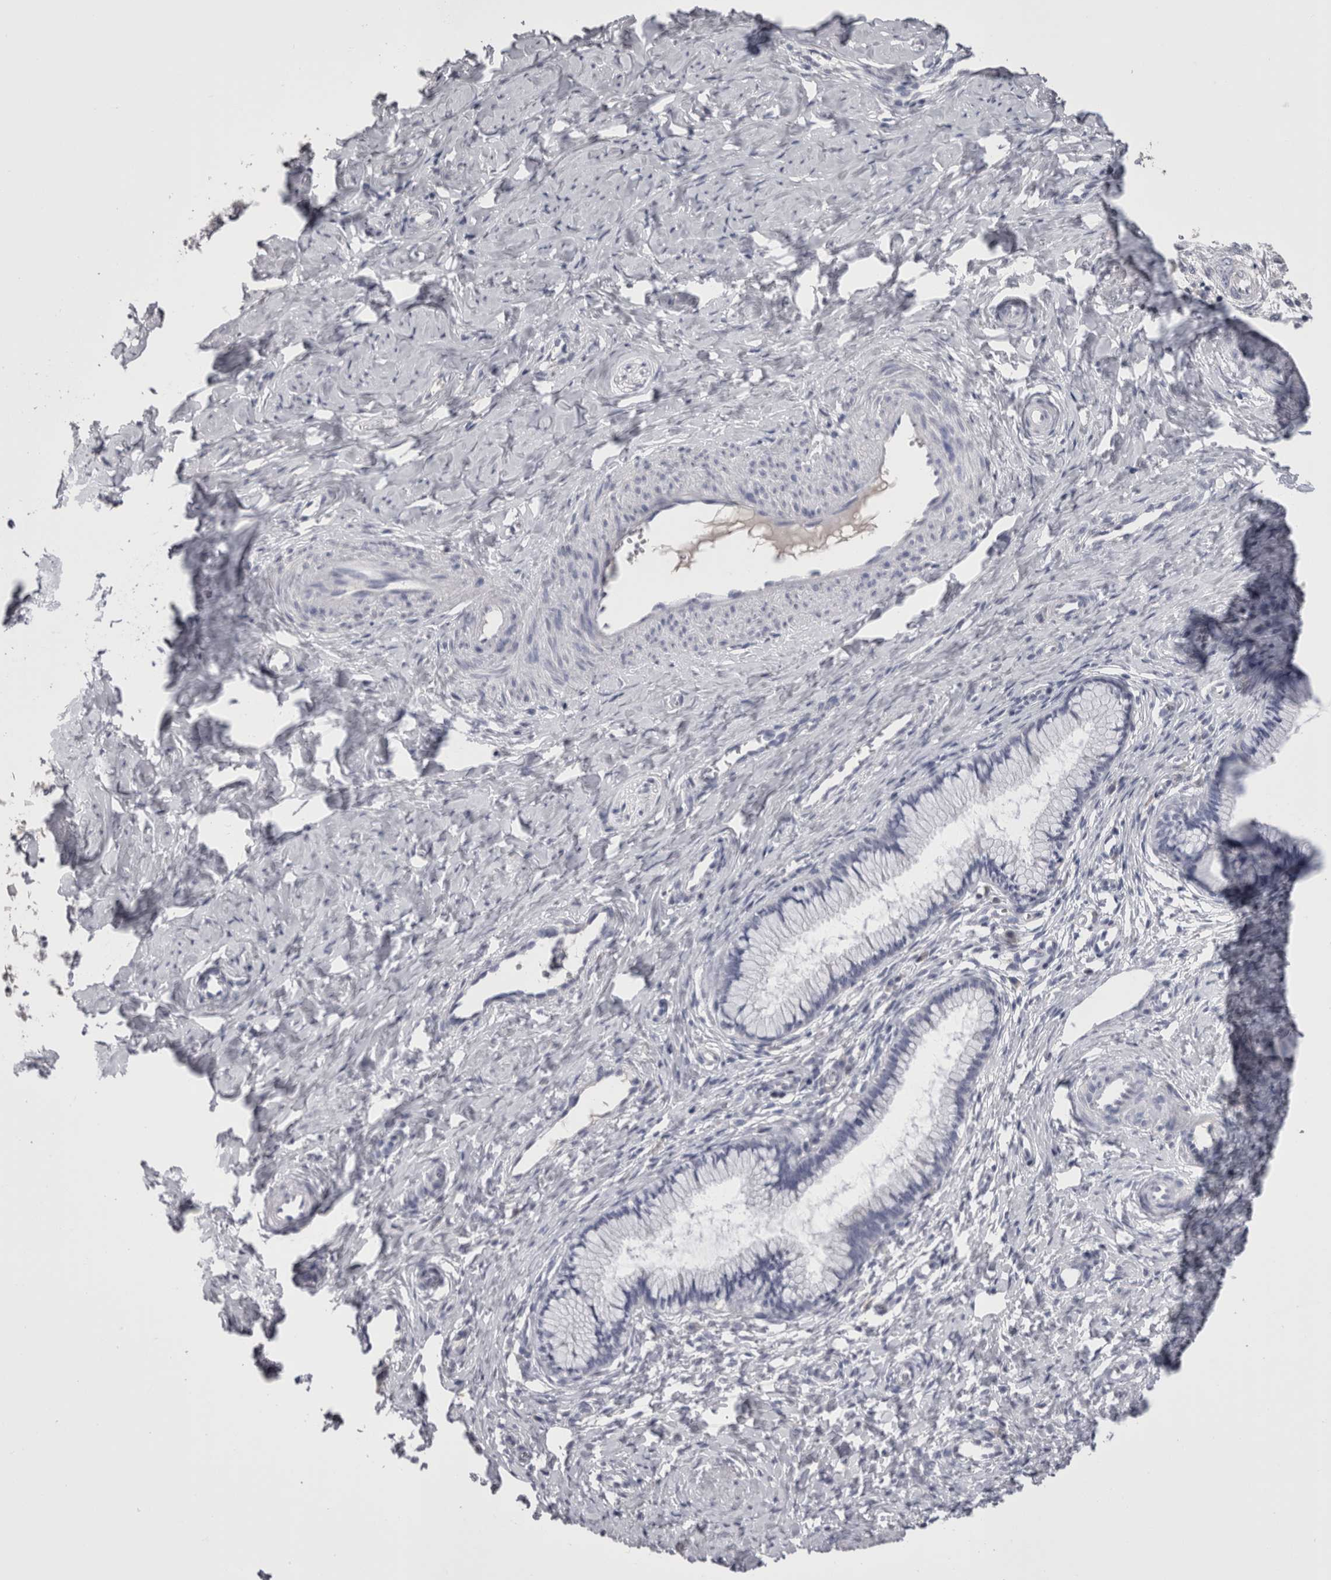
{"staining": {"intensity": "negative", "quantity": "none", "location": "none"}, "tissue": "cervix", "cell_type": "Glandular cells", "image_type": "normal", "snomed": [{"axis": "morphology", "description": "Normal tissue, NOS"}, {"axis": "topography", "description": "Cervix"}], "caption": "Immunohistochemistry photomicrograph of benign cervix: cervix stained with DAB (3,3'-diaminobenzidine) exhibits no significant protein expression in glandular cells. (DAB IHC, high magnification).", "gene": "CDHR5", "patient": {"sex": "female", "age": 27}}